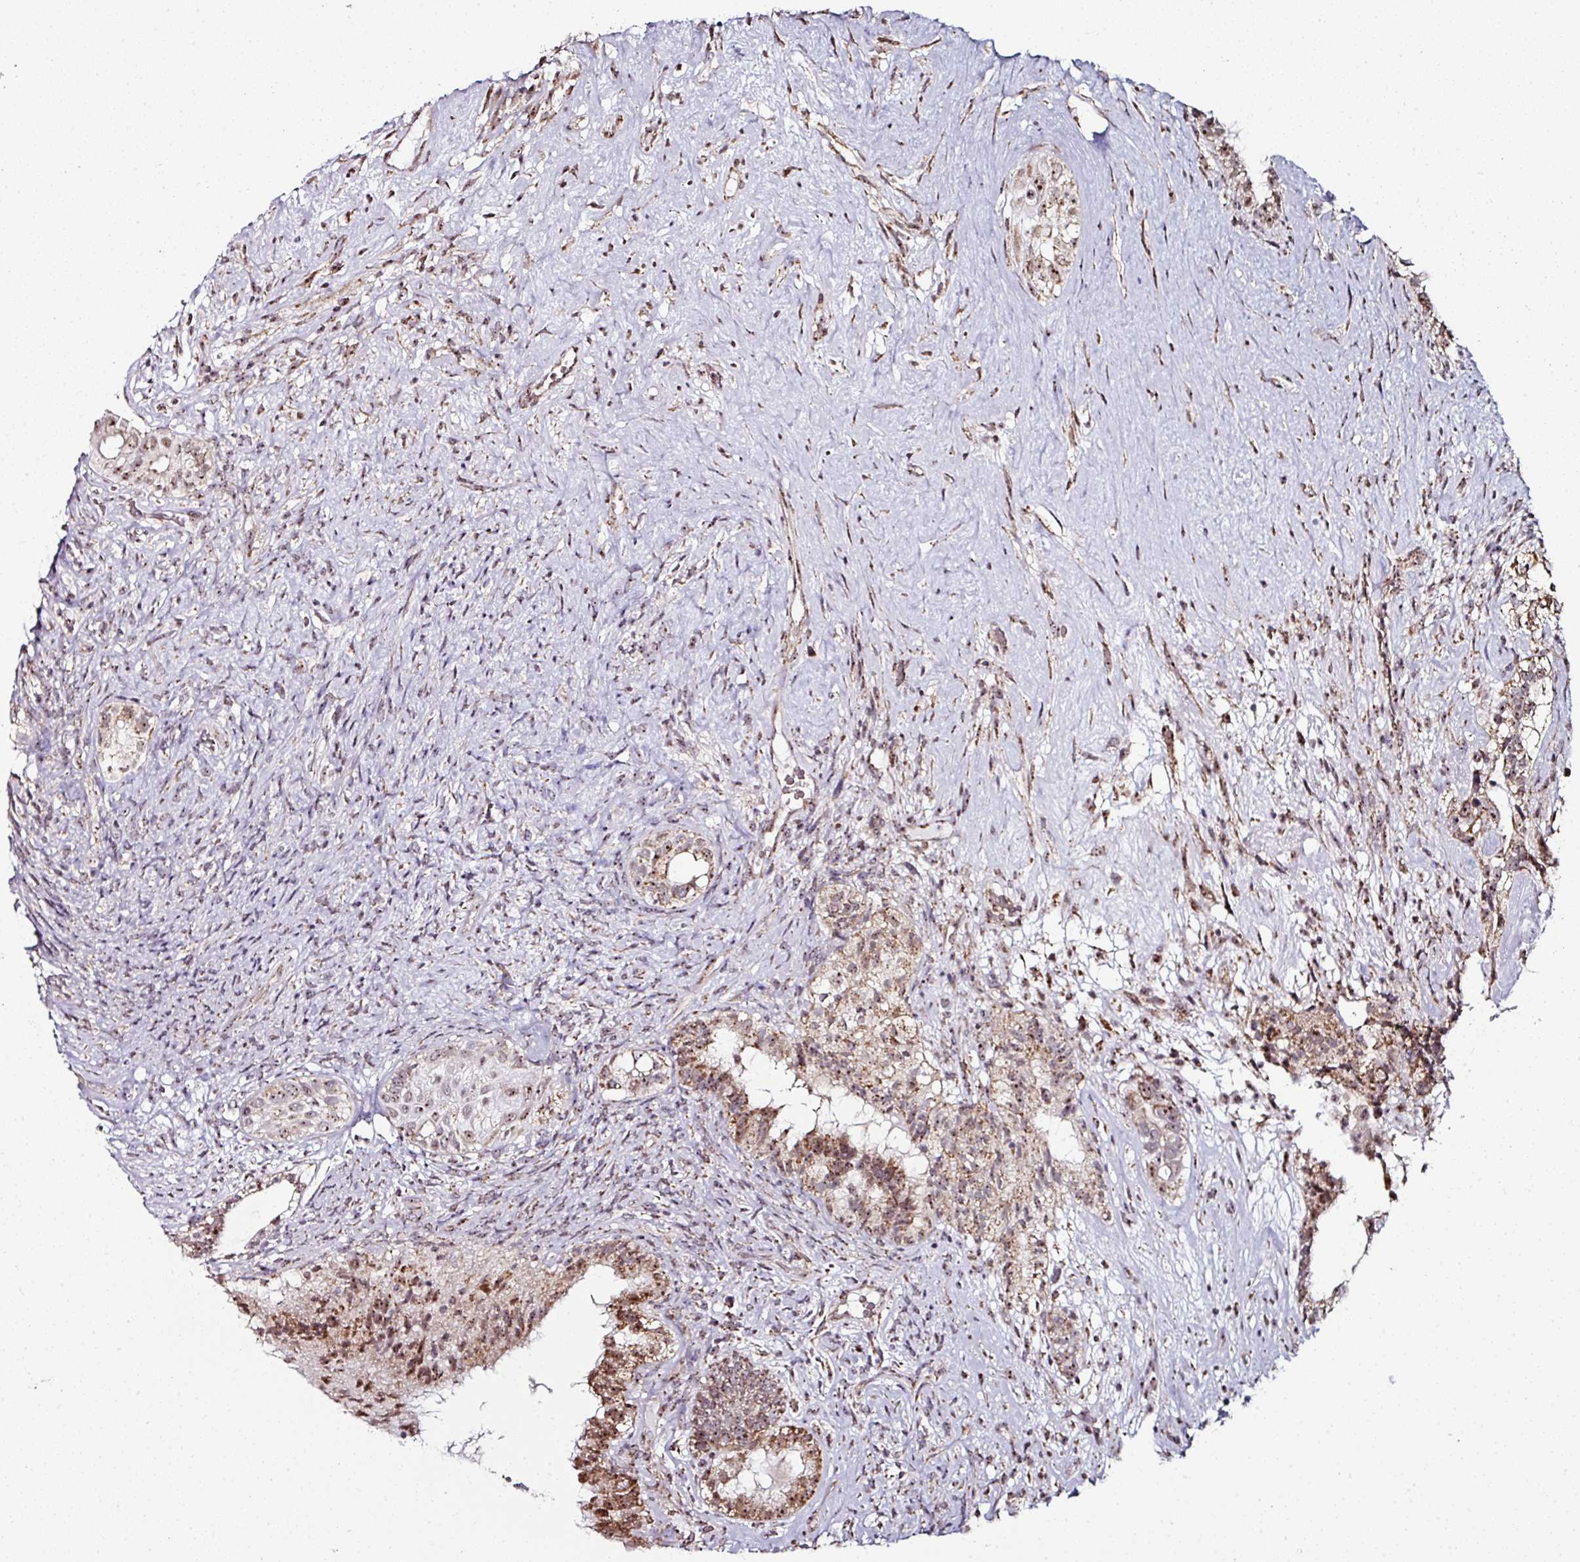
{"staining": {"intensity": "moderate", "quantity": ">75%", "location": "cytoplasmic/membranous,nuclear"}, "tissue": "testis cancer", "cell_type": "Tumor cells", "image_type": "cancer", "snomed": [{"axis": "morphology", "description": "Seminoma, NOS"}, {"axis": "morphology", "description": "Carcinoma, Embryonal, NOS"}, {"axis": "topography", "description": "Testis"}], "caption": "Protein positivity by IHC shows moderate cytoplasmic/membranous and nuclear staining in approximately >75% of tumor cells in testis cancer (seminoma).", "gene": "NACC2", "patient": {"sex": "male", "age": 41}}